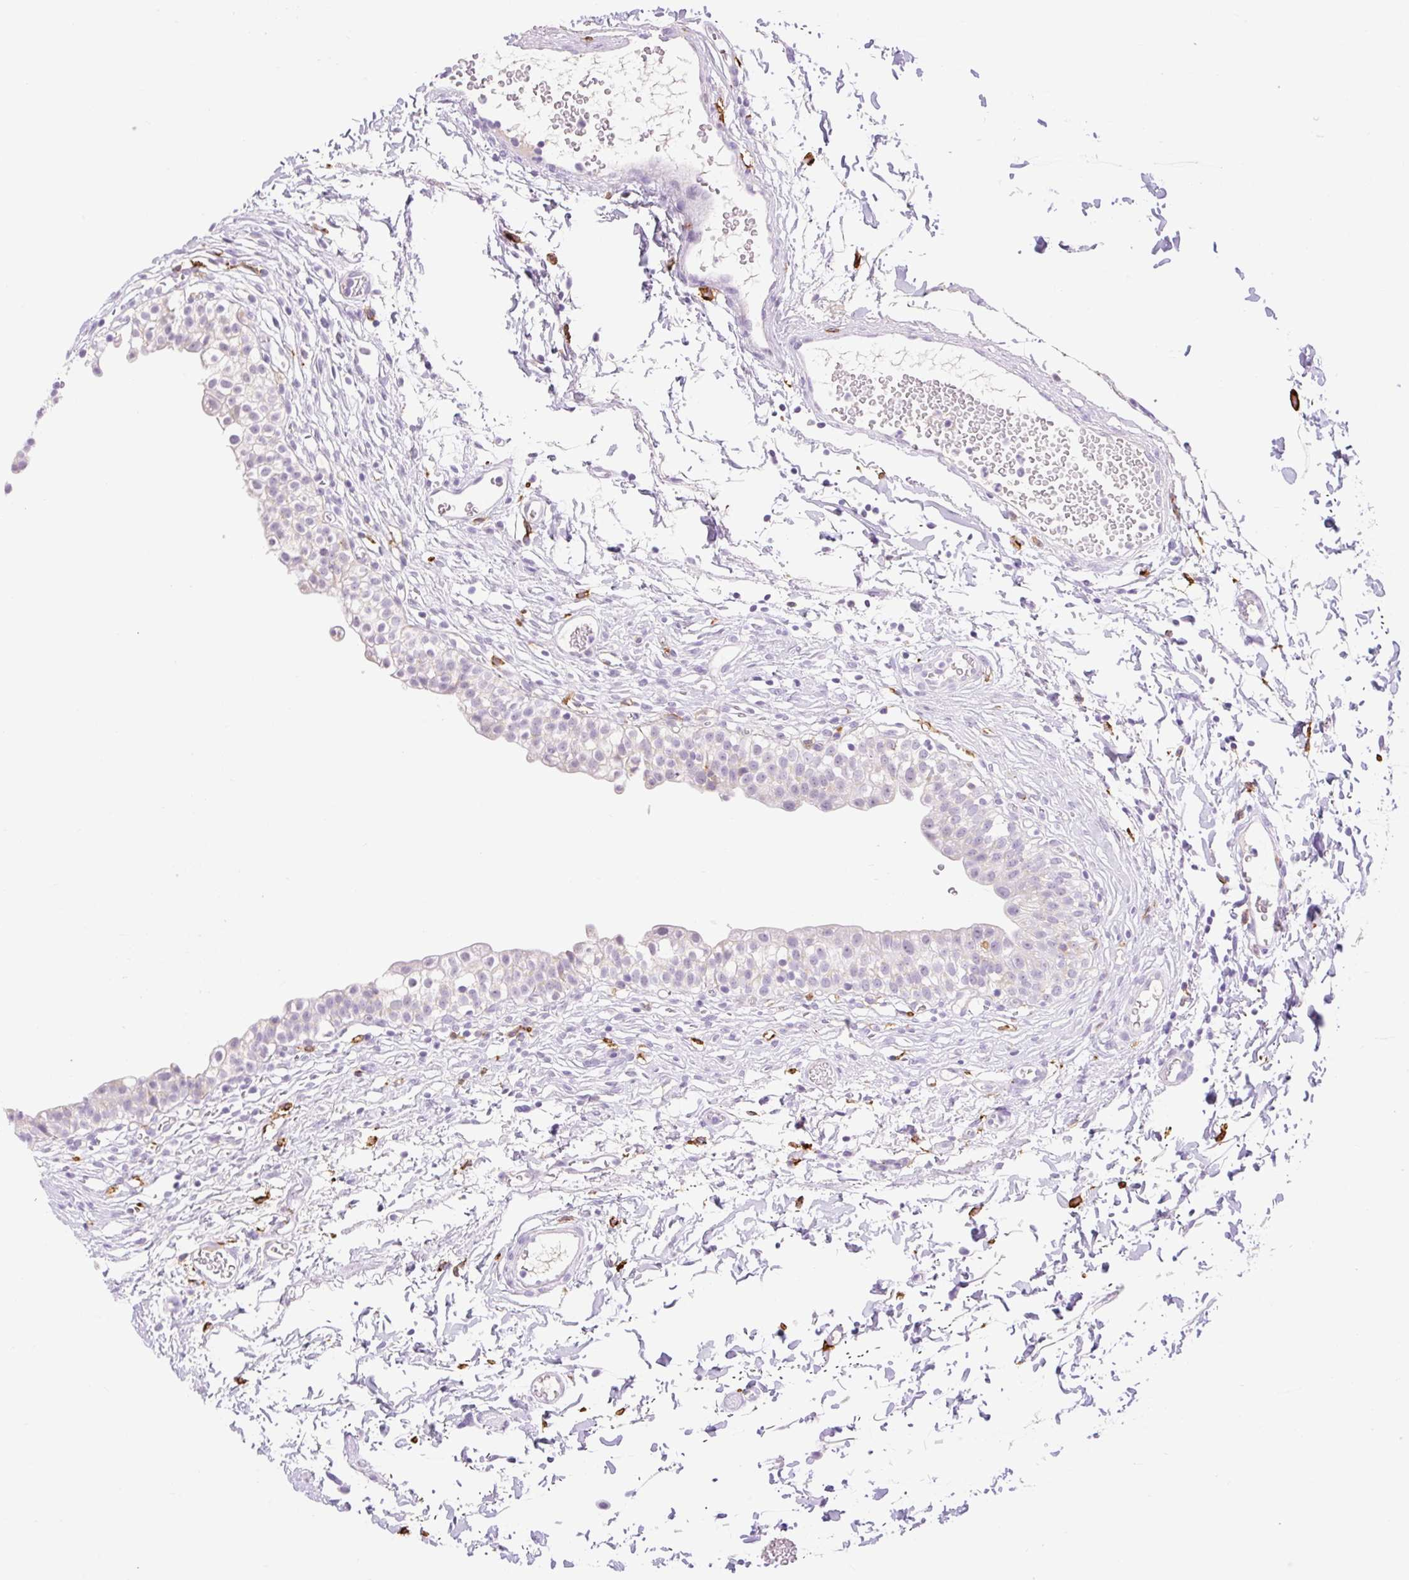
{"staining": {"intensity": "weak", "quantity": "<25%", "location": "nuclear"}, "tissue": "urinary bladder", "cell_type": "Urothelial cells", "image_type": "normal", "snomed": [{"axis": "morphology", "description": "Normal tissue, NOS"}, {"axis": "topography", "description": "Urinary bladder"}, {"axis": "topography", "description": "Peripheral nerve tissue"}], "caption": "This photomicrograph is of benign urinary bladder stained with immunohistochemistry (IHC) to label a protein in brown with the nuclei are counter-stained blue. There is no staining in urothelial cells. (DAB immunohistochemistry (IHC) visualized using brightfield microscopy, high magnification).", "gene": "SIGLEC1", "patient": {"sex": "male", "age": 55}}